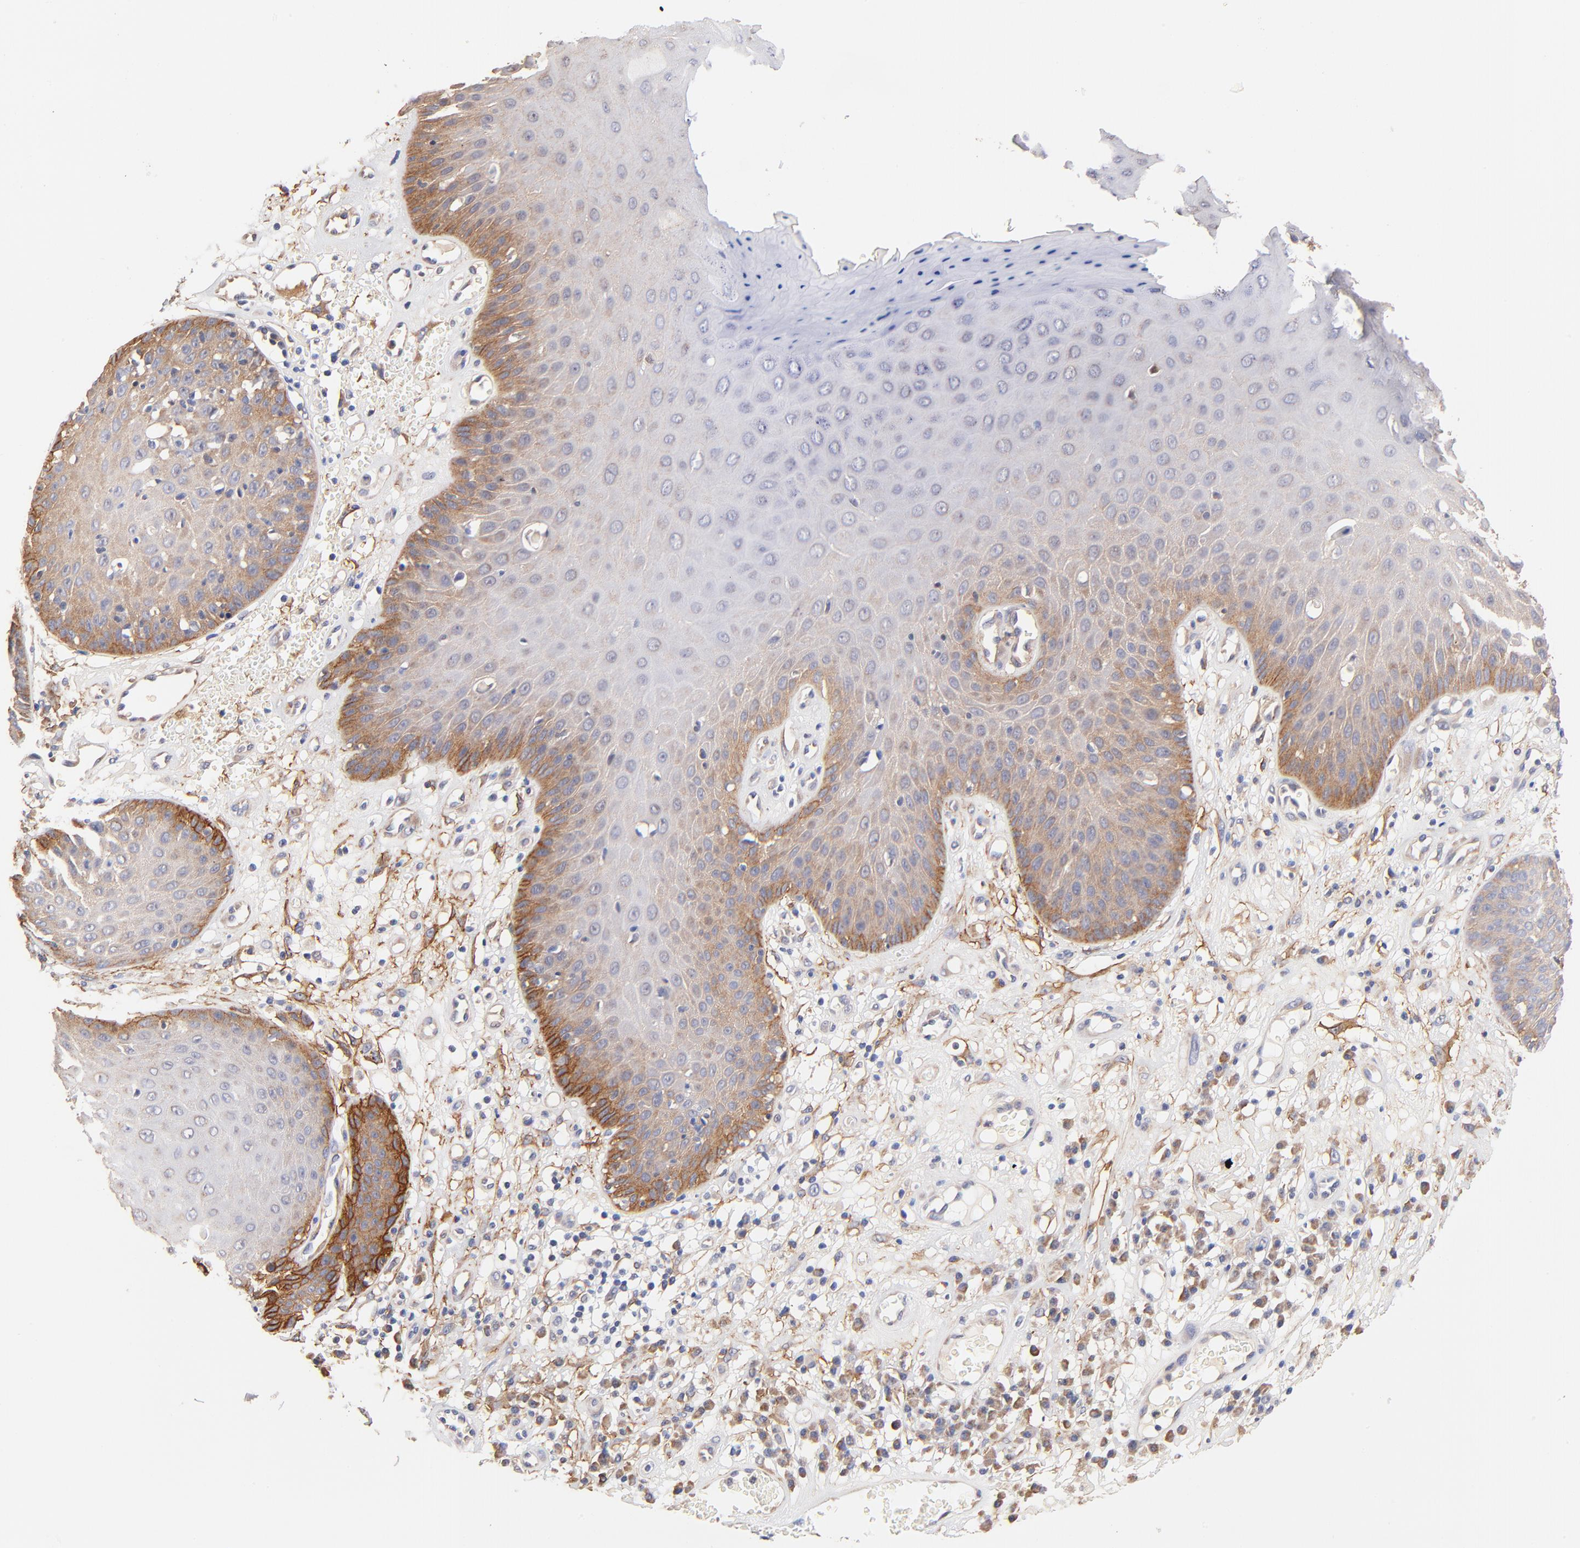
{"staining": {"intensity": "moderate", "quantity": ">75%", "location": "cytoplasmic/membranous"}, "tissue": "skin cancer", "cell_type": "Tumor cells", "image_type": "cancer", "snomed": [{"axis": "morphology", "description": "Squamous cell carcinoma, NOS"}, {"axis": "topography", "description": "Skin"}], "caption": "This is an image of IHC staining of skin cancer (squamous cell carcinoma), which shows moderate staining in the cytoplasmic/membranous of tumor cells.", "gene": "PTK7", "patient": {"sex": "male", "age": 65}}